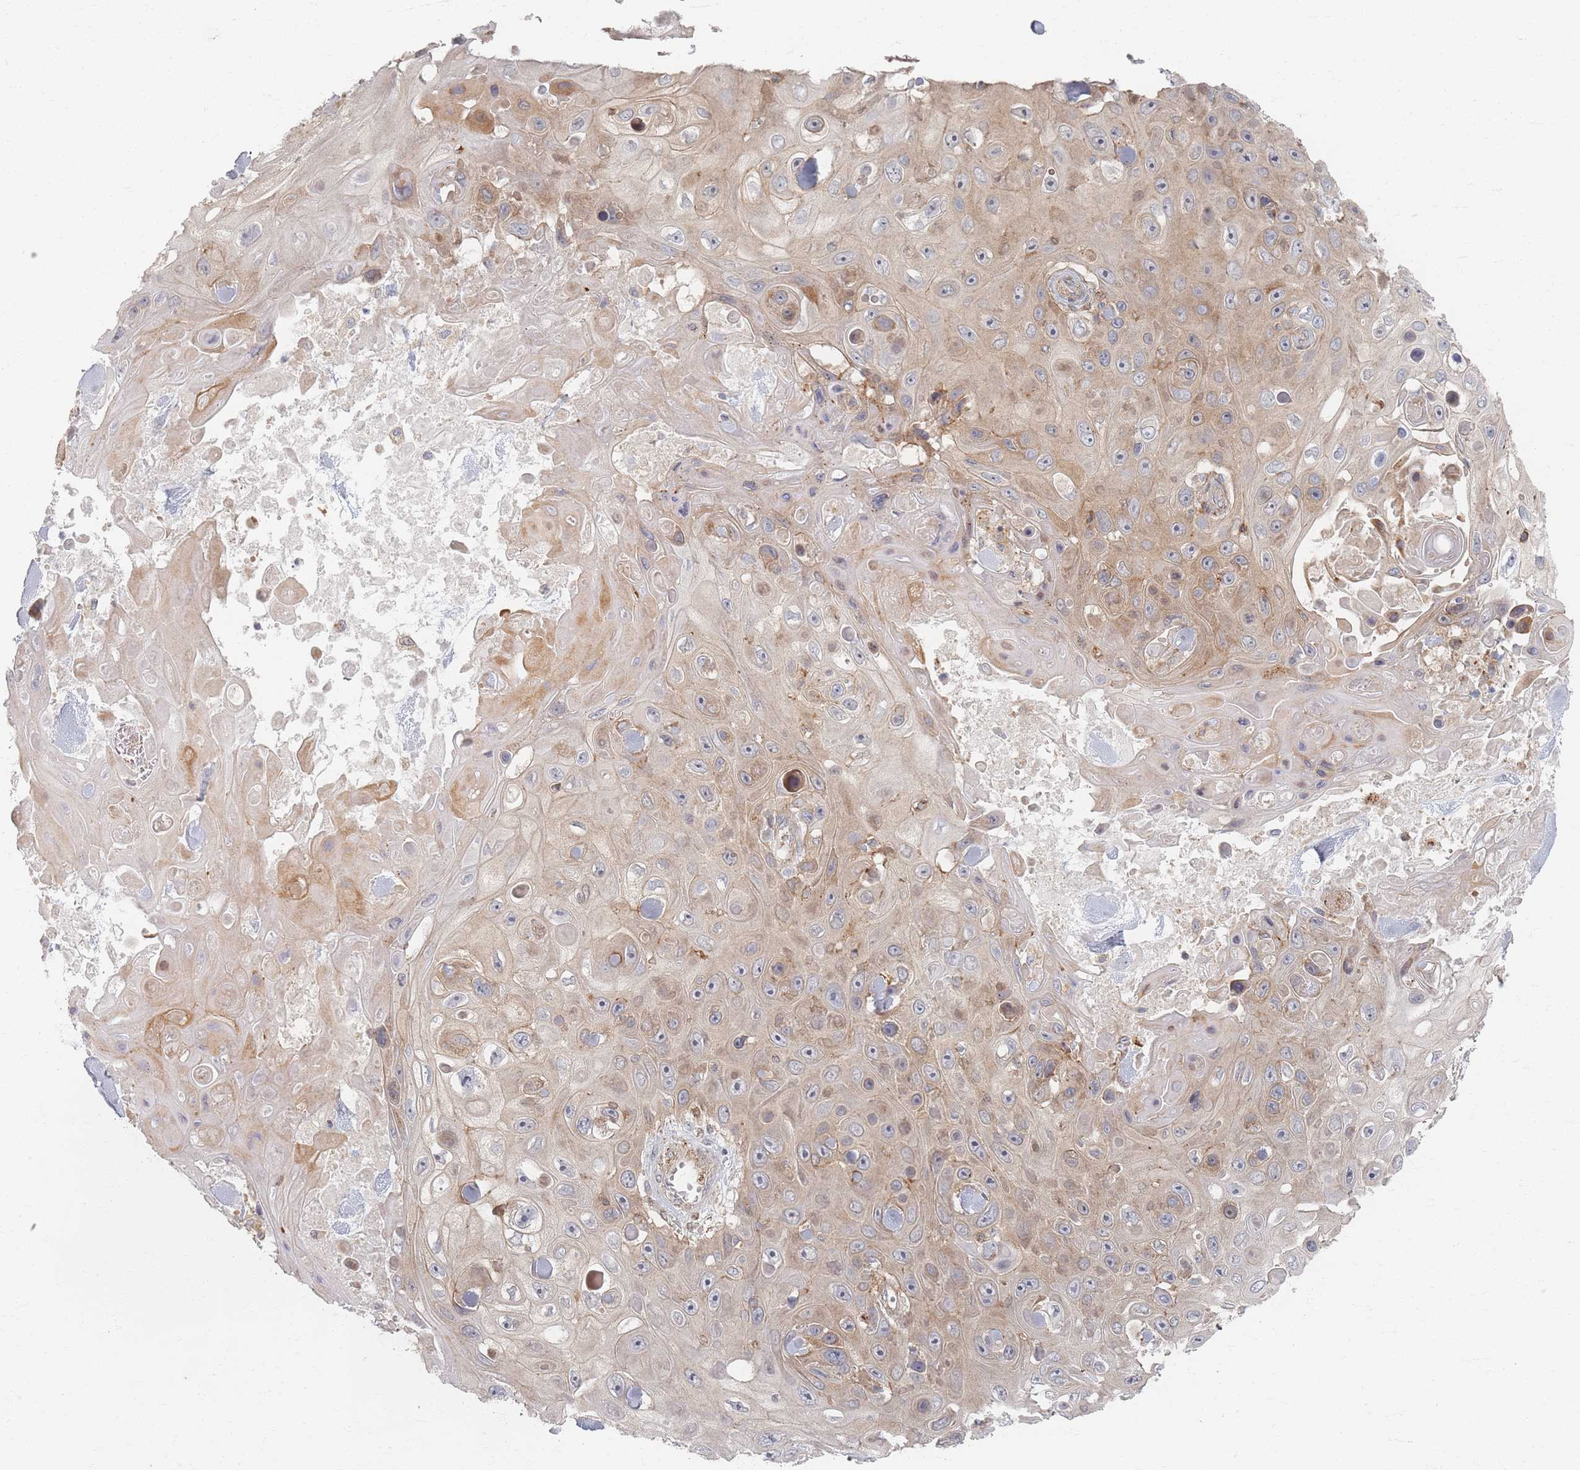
{"staining": {"intensity": "moderate", "quantity": "<25%", "location": "cytoplasmic/membranous"}, "tissue": "skin cancer", "cell_type": "Tumor cells", "image_type": "cancer", "snomed": [{"axis": "morphology", "description": "Squamous cell carcinoma, NOS"}, {"axis": "topography", "description": "Skin"}], "caption": "Moderate cytoplasmic/membranous staining is identified in about <25% of tumor cells in skin squamous cell carcinoma.", "gene": "ZNF852", "patient": {"sex": "male", "age": 82}}